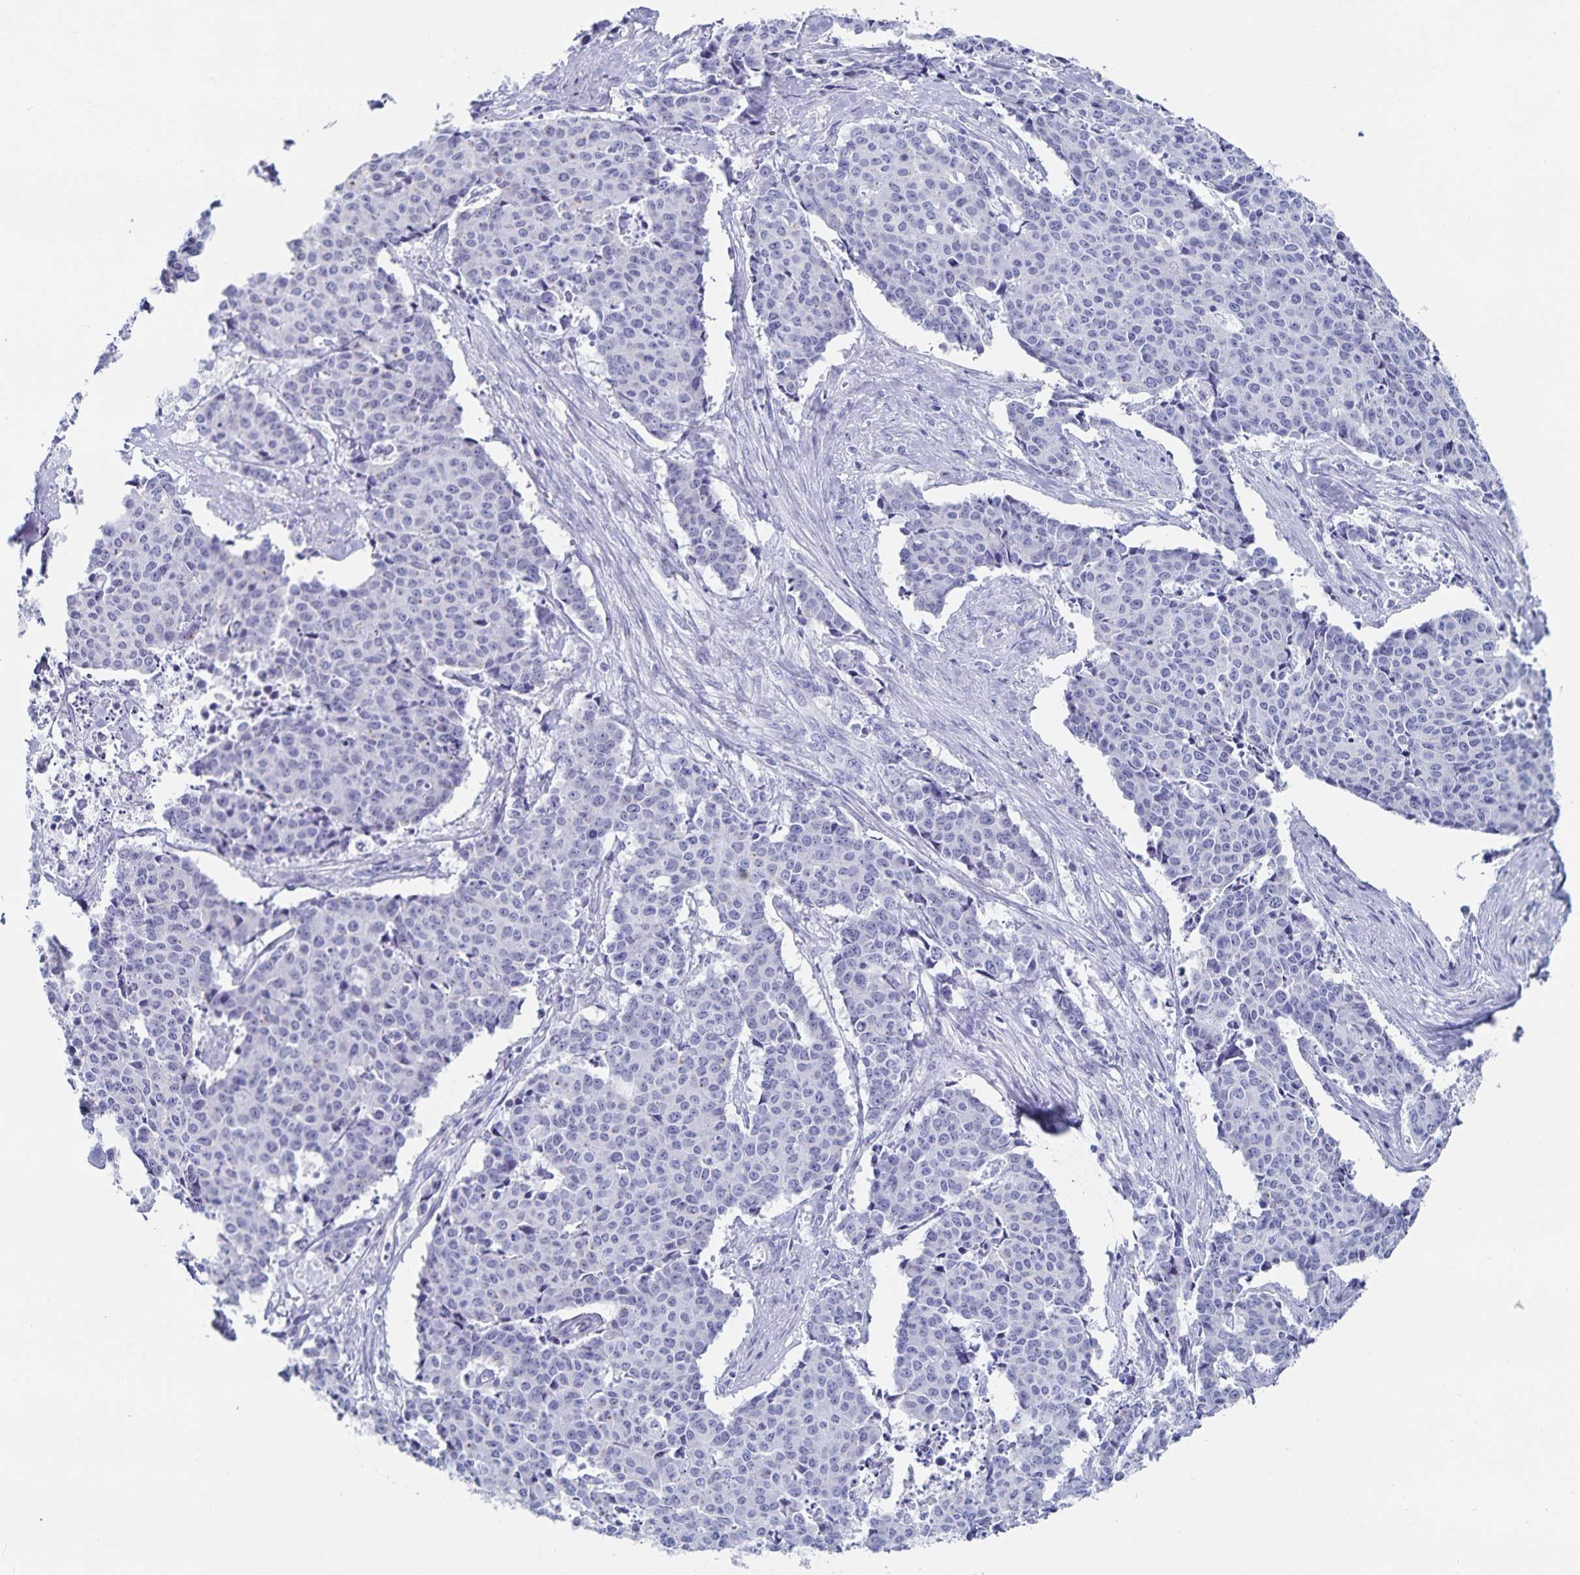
{"staining": {"intensity": "negative", "quantity": "none", "location": "none"}, "tissue": "cervical cancer", "cell_type": "Tumor cells", "image_type": "cancer", "snomed": [{"axis": "morphology", "description": "Squamous cell carcinoma, NOS"}, {"axis": "topography", "description": "Cervix"}], "caption": "IHC photomicrograph of human cervical cancer stained for a protein (brown), which exhibits no staining in tumor cells.", "gene": "C19orf73", "patient": {"sex": "female", "age": 28}}